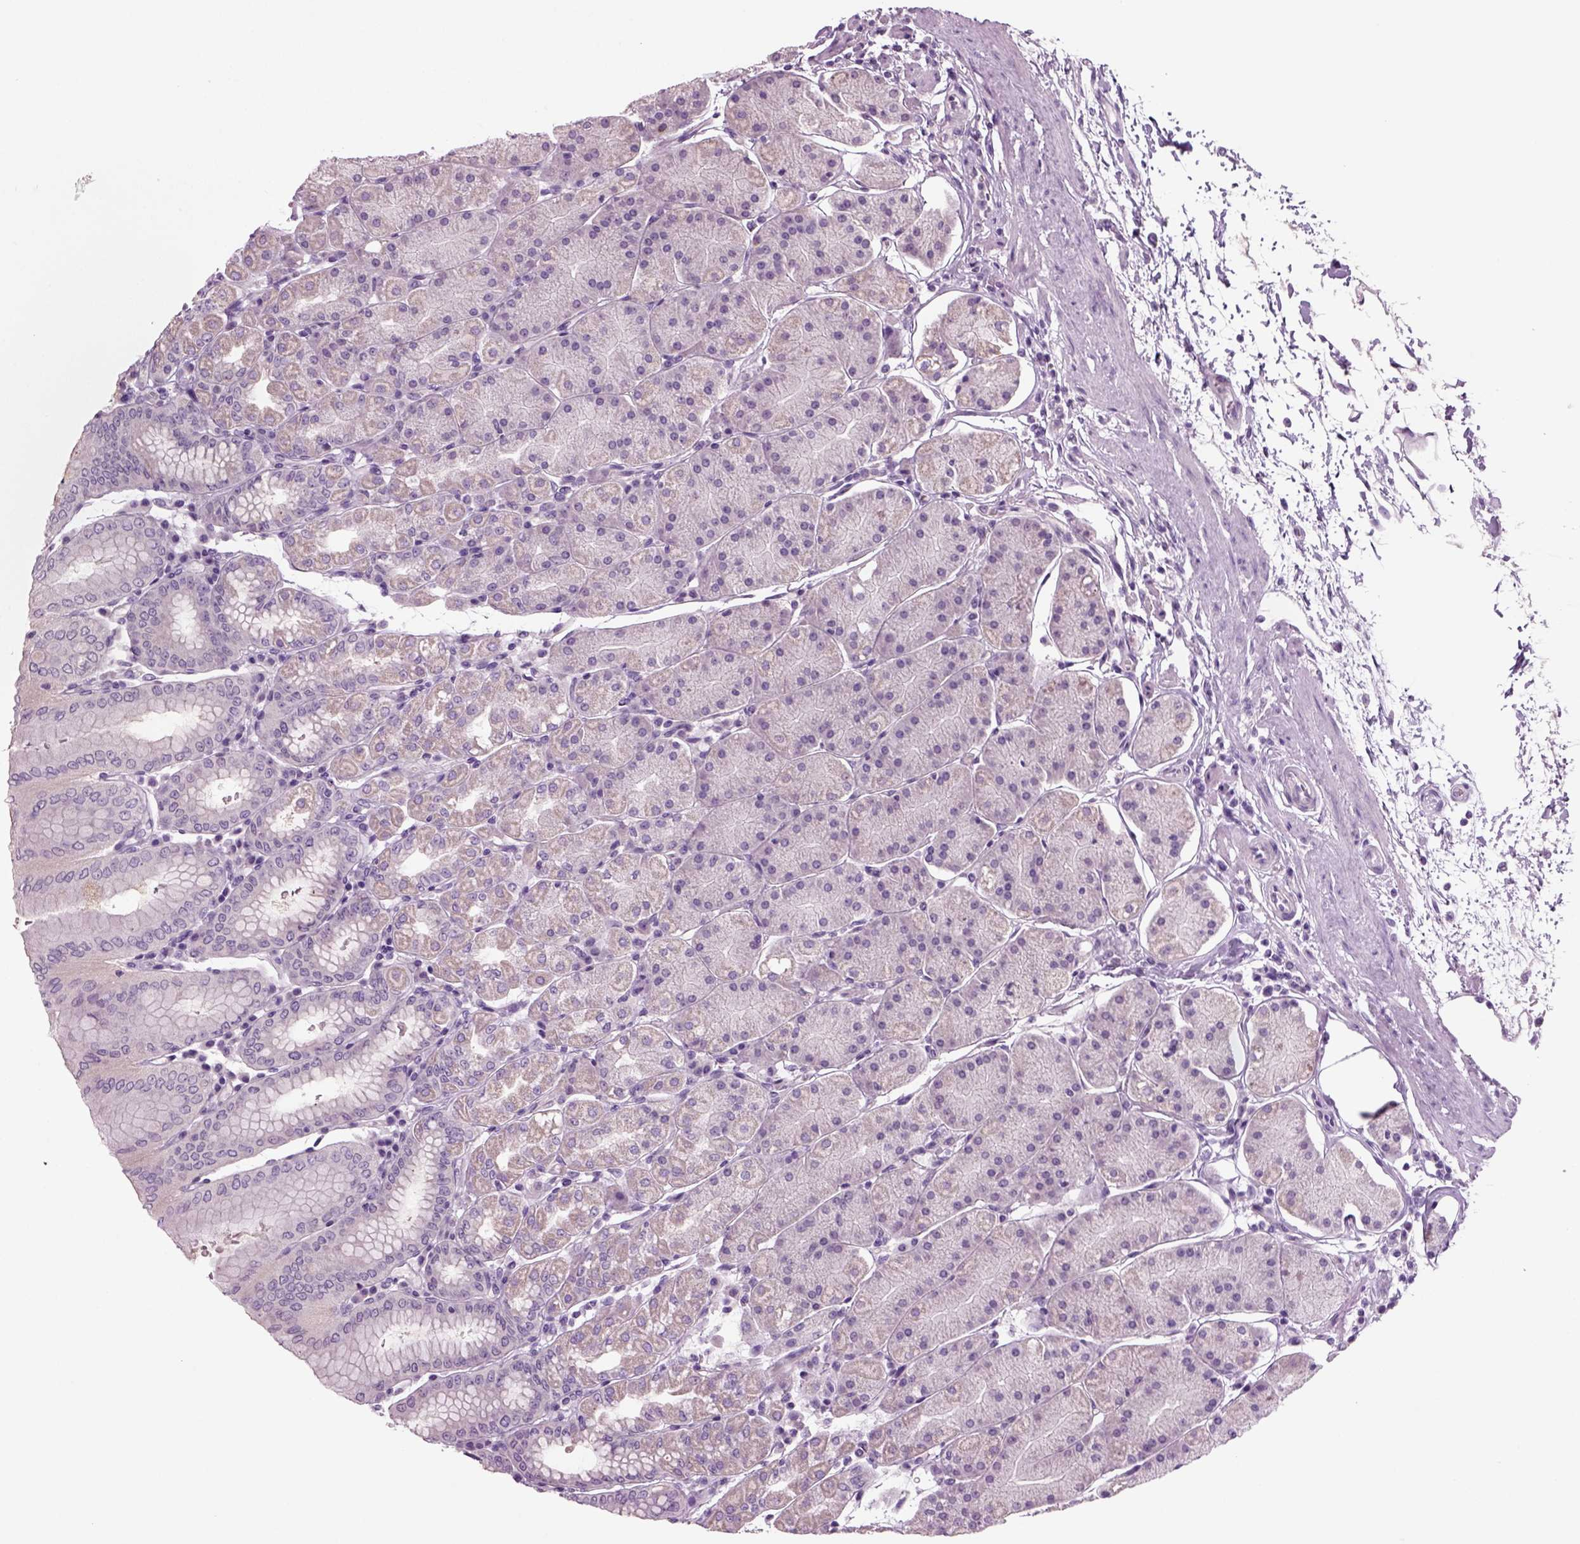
{"staining": {"intensity": "weak", "quantity": "<25%", "location": "cytoplasmic/membranous"}, "tissue": "stomach", "cell_type": "Glandular cells", "image_type": "normal", "snomed": [{"axis": "morphology", "description": "Normal tissue, NOS"}, {"axis": "topography", "description": "Stomach"}], "caption": "DAB immunohistochemical staining of normal human stomach shows no significant staining in glandular cells.", "gene": "COL9A2", "patient": {"sex": "male", "age": 54}}